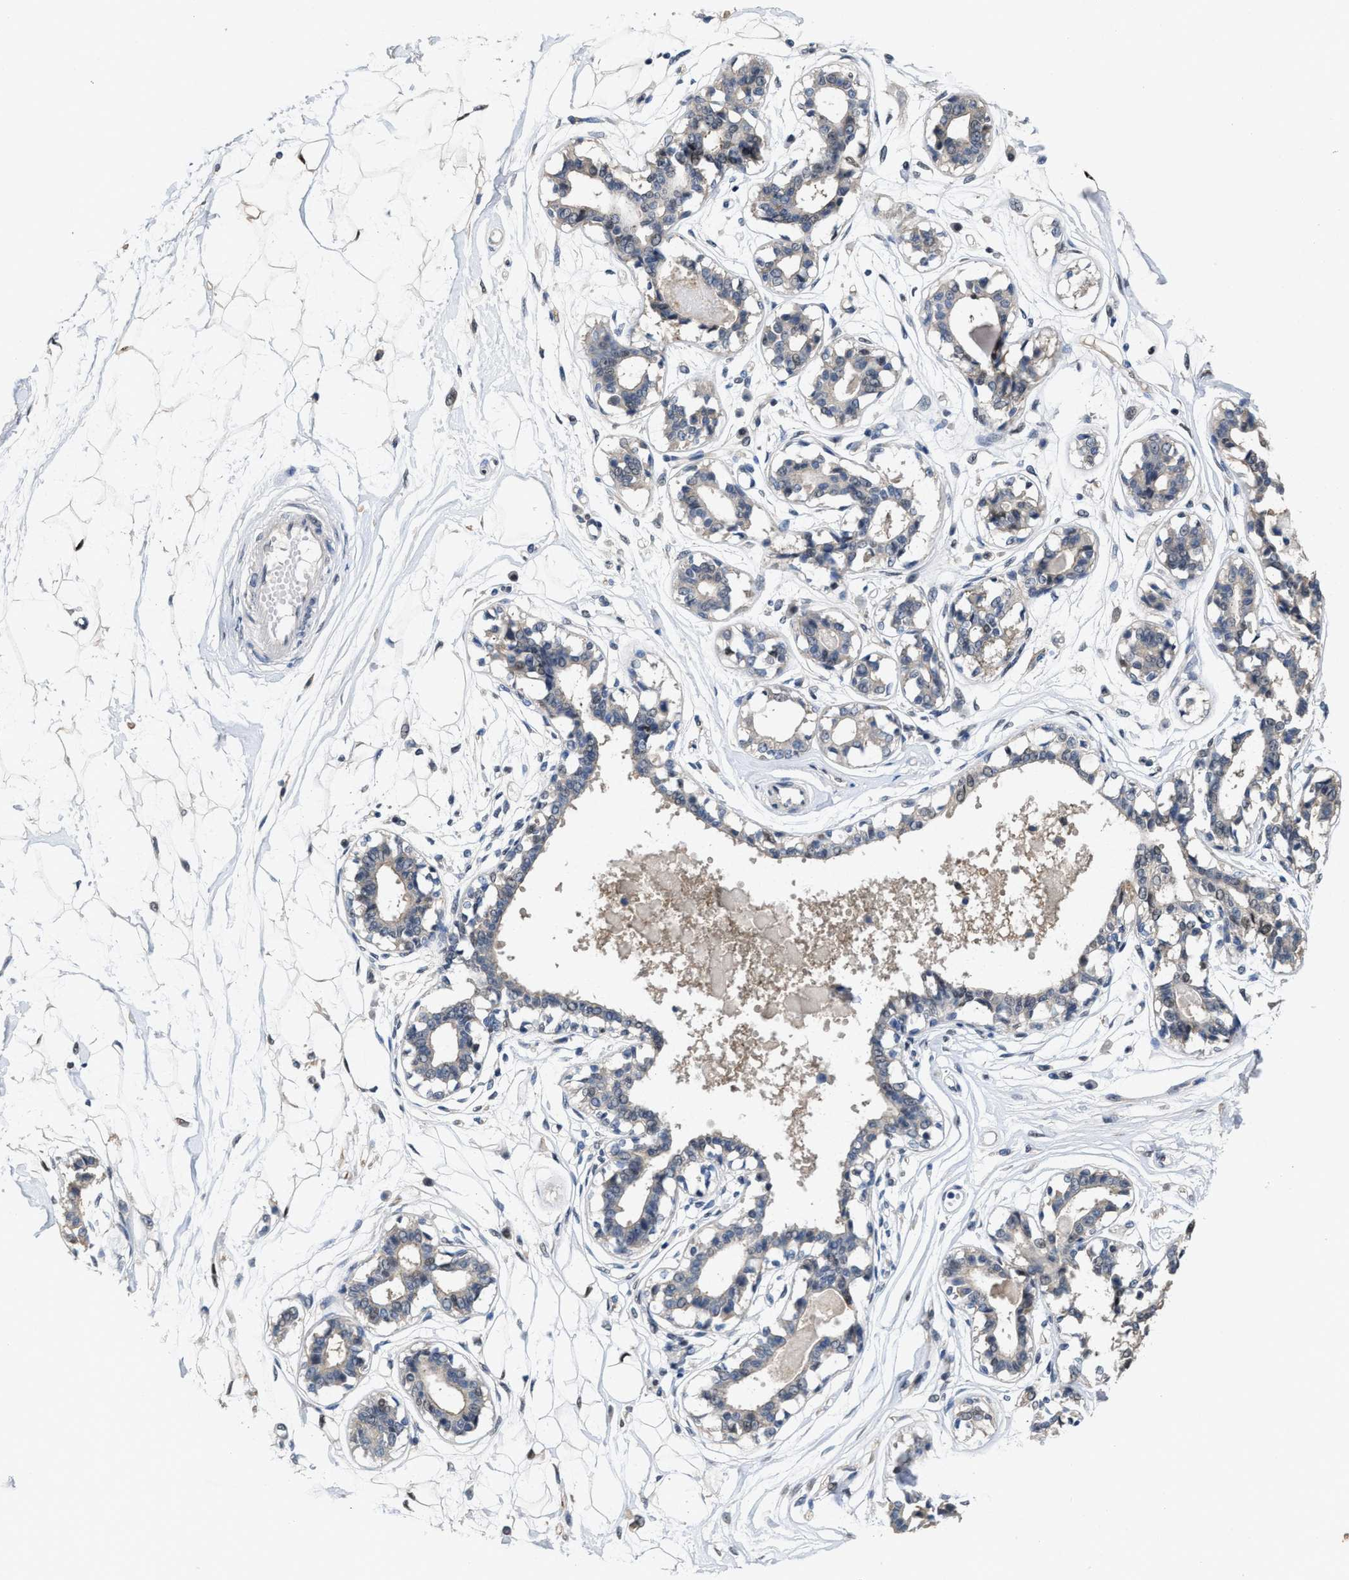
{"staining": {"intensity": "moderate", "quantity": ">75%", "location": "nuclear"}, "tissue": "breast", "cell_type": "Adipocytes", "image_type": "normal", "snomed": [{"axis": "morphology", "description": "Normal tissue, NOS"}, {"axis": "topography", "description": "Breast"}], "caption": "Protein analysis of normal breast exhibits moderate nuclear expression in about >75% of adipocytes.", "gene": "ZNF20", "patient": {"sex": "female", "age": 45}}